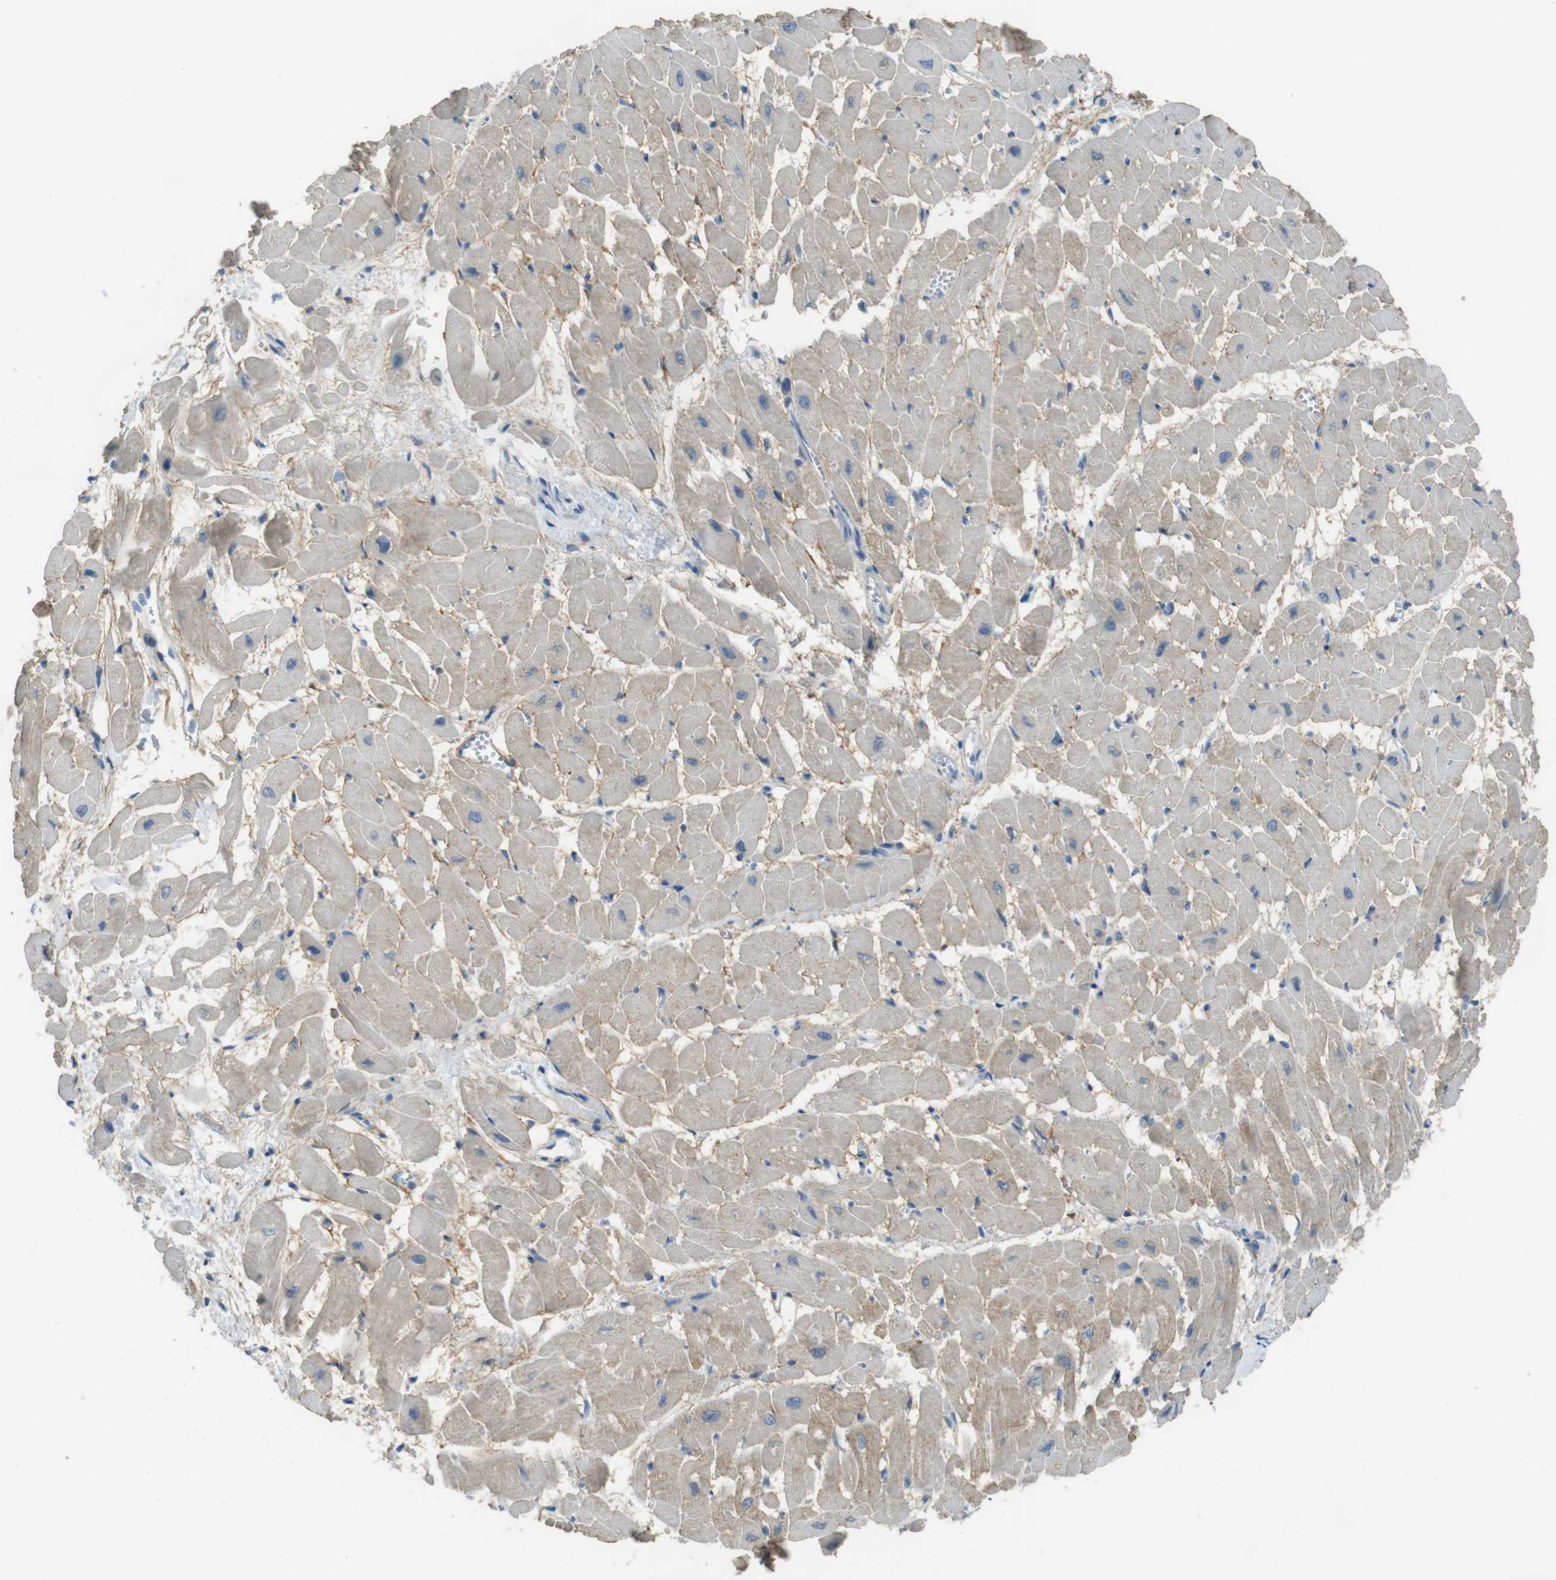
{"staining": {"intensity": "weak", "quantity": "<25%", "location": "cytoplasmic/membranous"}, "tissue": "heart muscle", "cell_type": "Cardiomyocytes", "image_type": "normal", "snomed": [{"axis": "morphology", "description": "Normal tissue, NOS"}, {"axis": "topography", "description": "Heart"}], "caption": "IHC histopathology image of benign heart muscle: heart muscle stained with DAB (3,3'-diaminobenzidine) displays no significant protein staining in cardiomyocytes. (Brightfield microscopy of DAB (3,3'-diaminobenzidine) IHC at high magnification).", "gene": "ENTPD7", "patient": {"sex": "male", "age": 45}}